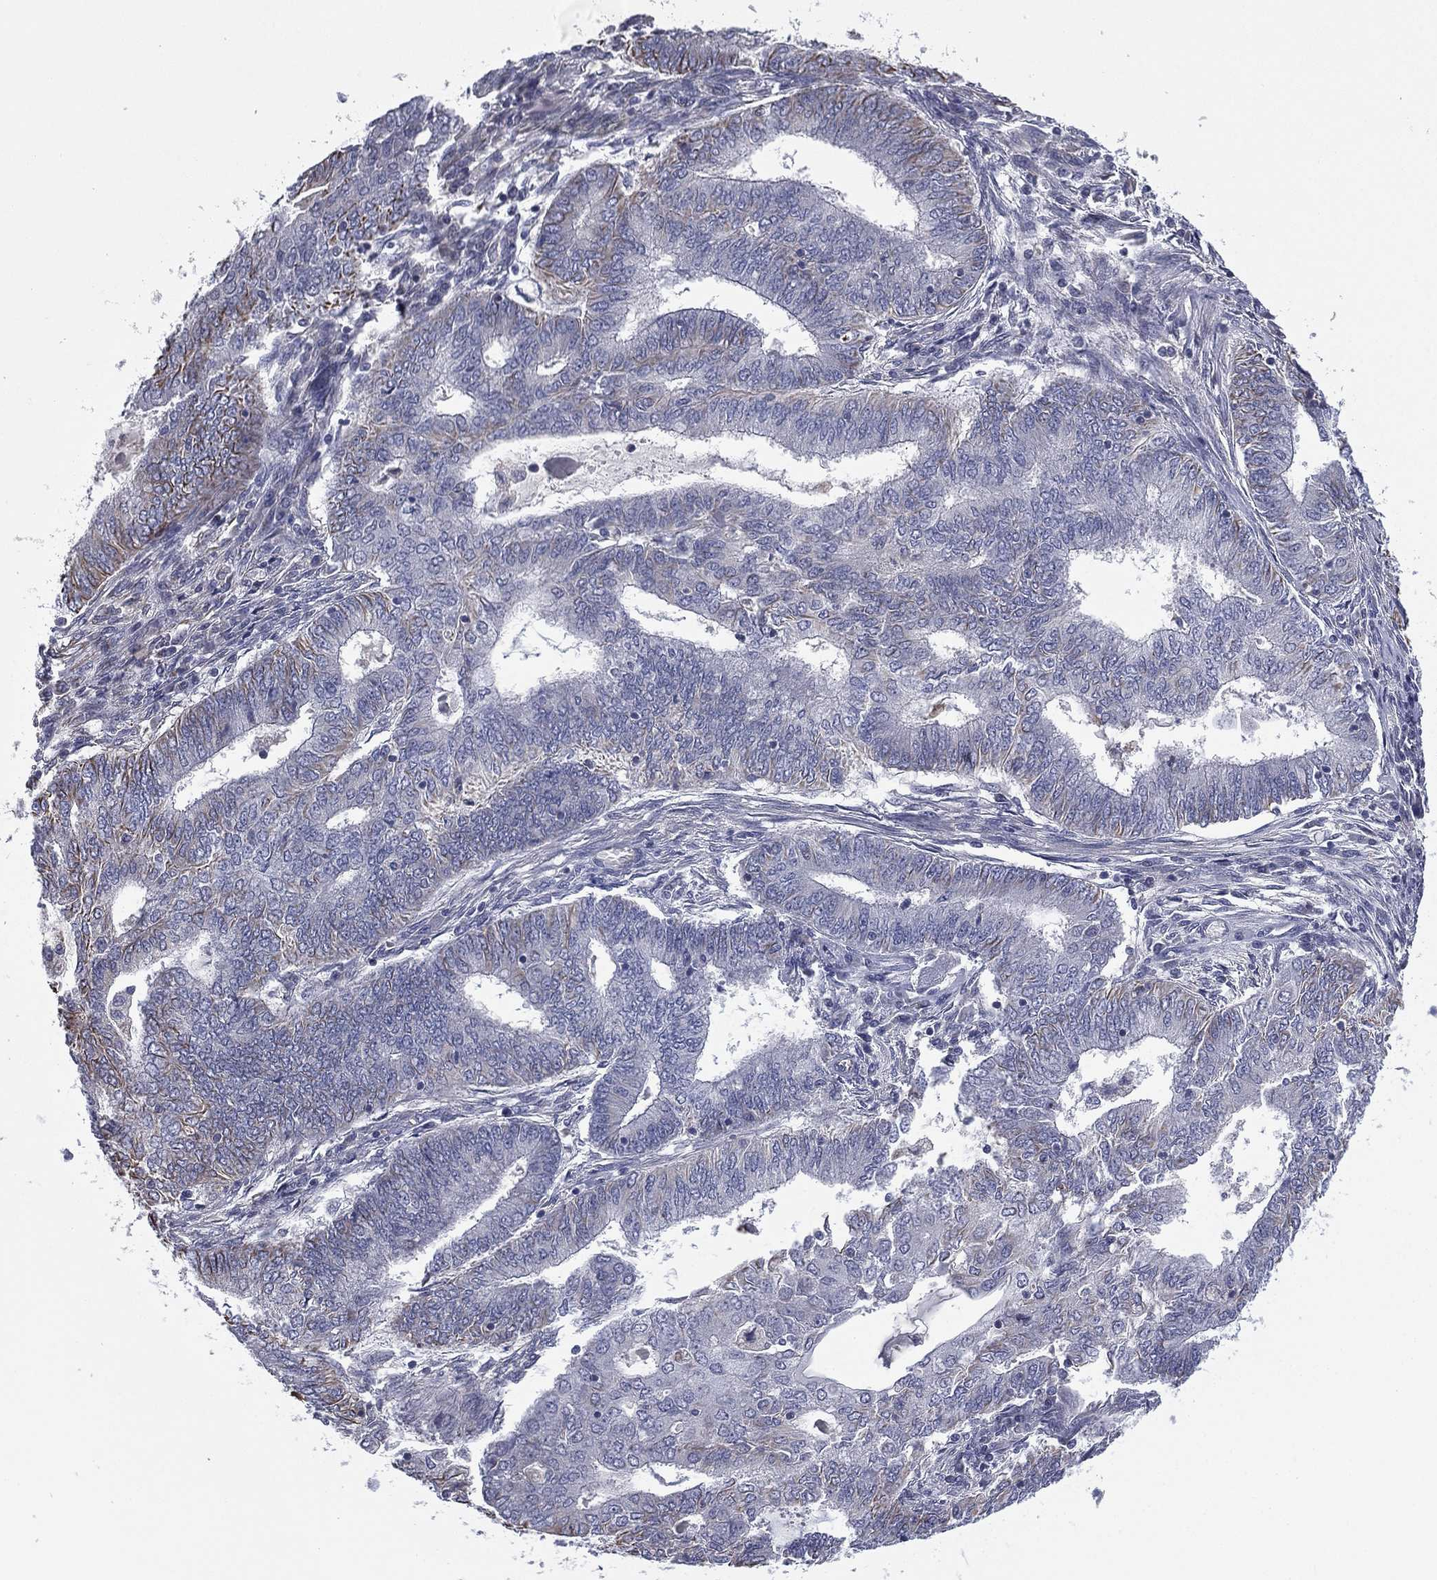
{"staining": {"intensity": "weak", "quantity": "<25%", "location": "cytoplasmic/membranous"}, "tissue": "endometrial cancer", "cell_type": "Tumor cells", "image_type": "cancer", "snomed": [{"axis": "morphology", "description": "Adenocarcinoma, NOS"}, {"axis": "topography", "description": "Endometrium"}], "caption": "Tumor cells show no significant protein positivity in adenocarcinoma (endometrial).", "gene": "SCUBE1", "patient": {"sex": "female", "age": 62}}